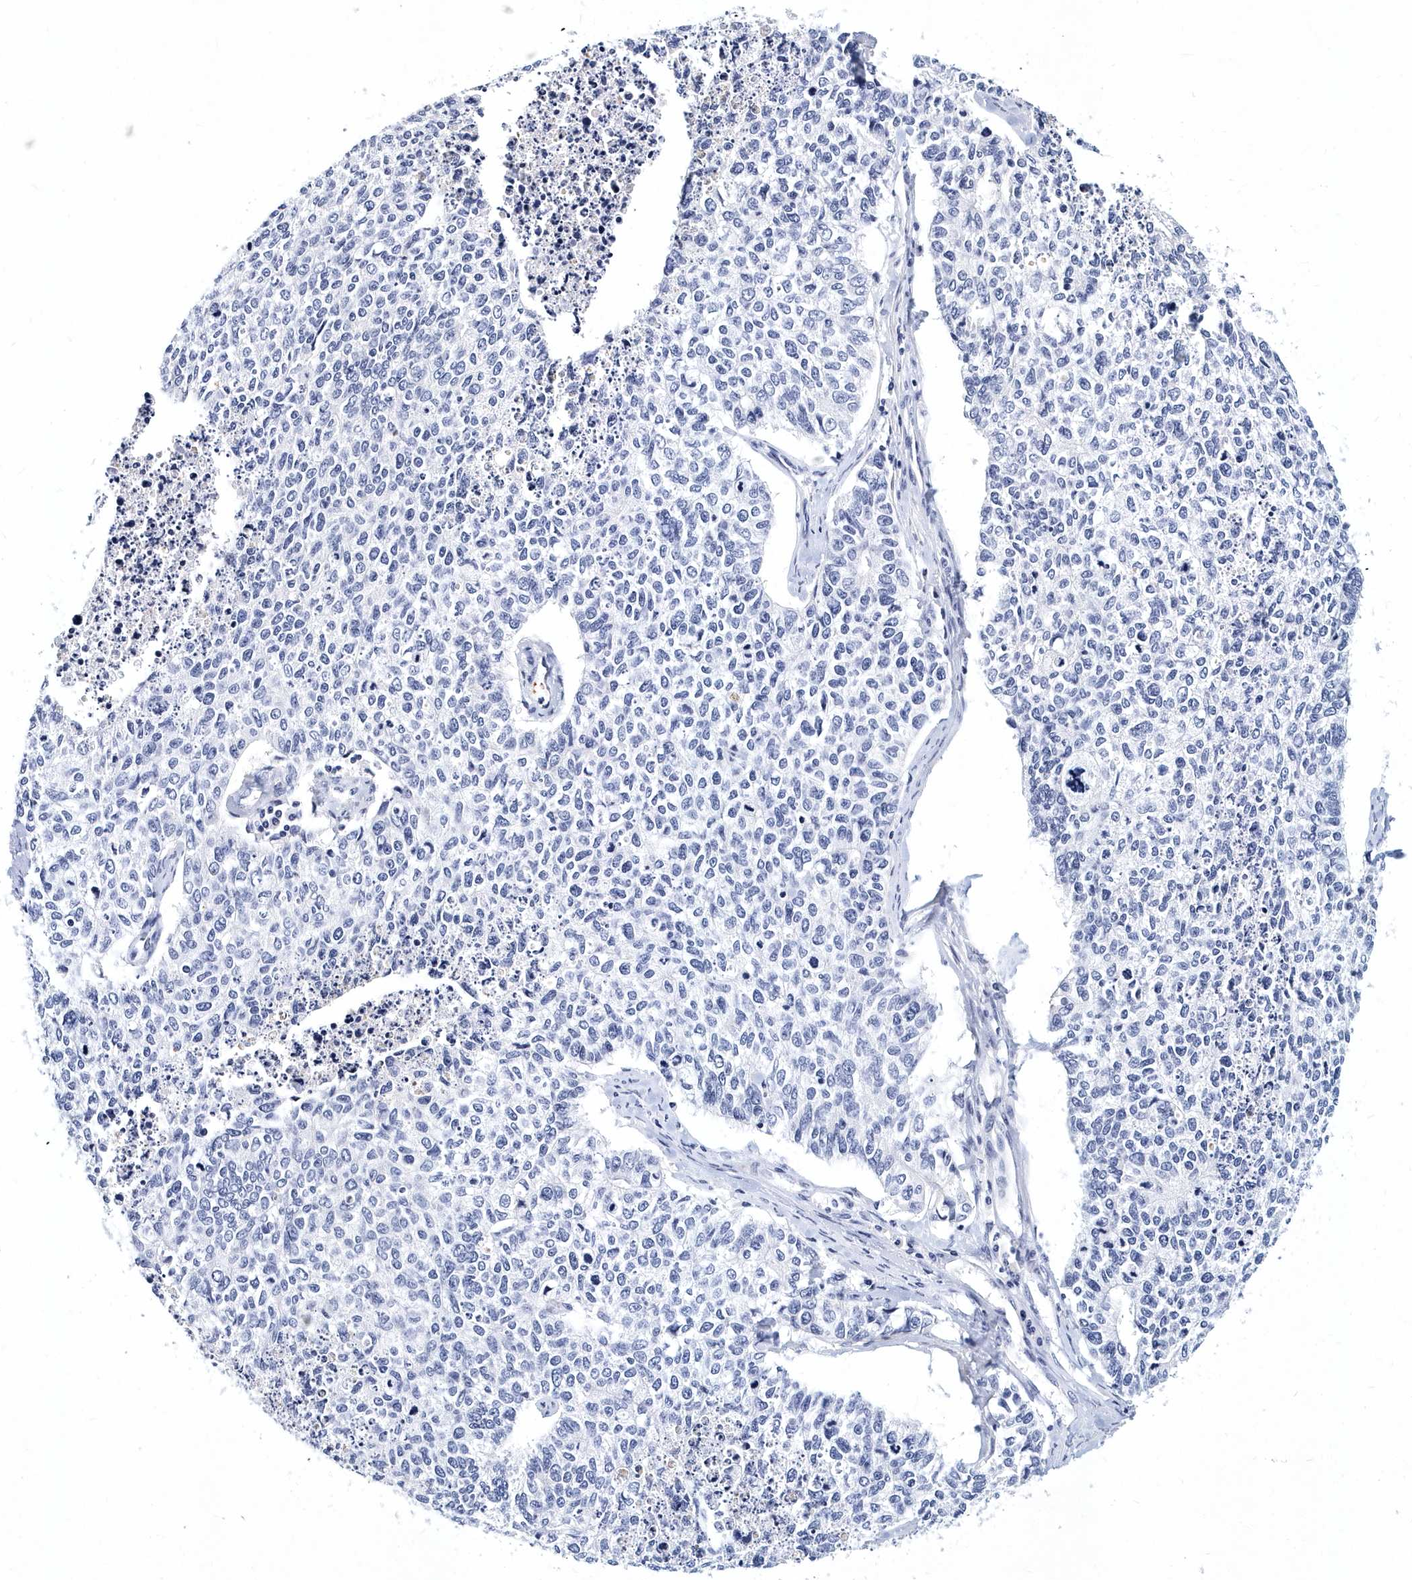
{"staining": {"intensity": "negative", "quantity": "none", "location": "none"}, "tissue": "cervical cancer", "cell_type": "Tumor cells", "image_type": "cancer", "snomed": [{"axis": "morphology", "description": "Squamous cell carcinoma, NOS"}, {"axis": "topography", "description": "Cervix"}], "caption": "DAB immunohistochemical staining of squamous cell carcinoma (cervical) displays no significant staining in tumor cells. (Stains: DAB (3,3'-diaminobenzidine) IHC with hematoxylin counter stain, Microscopy: brightfield microscopy at high magnification).", "gene": "ITGA2B", "patient": {"sex": "female", "age": 63}}